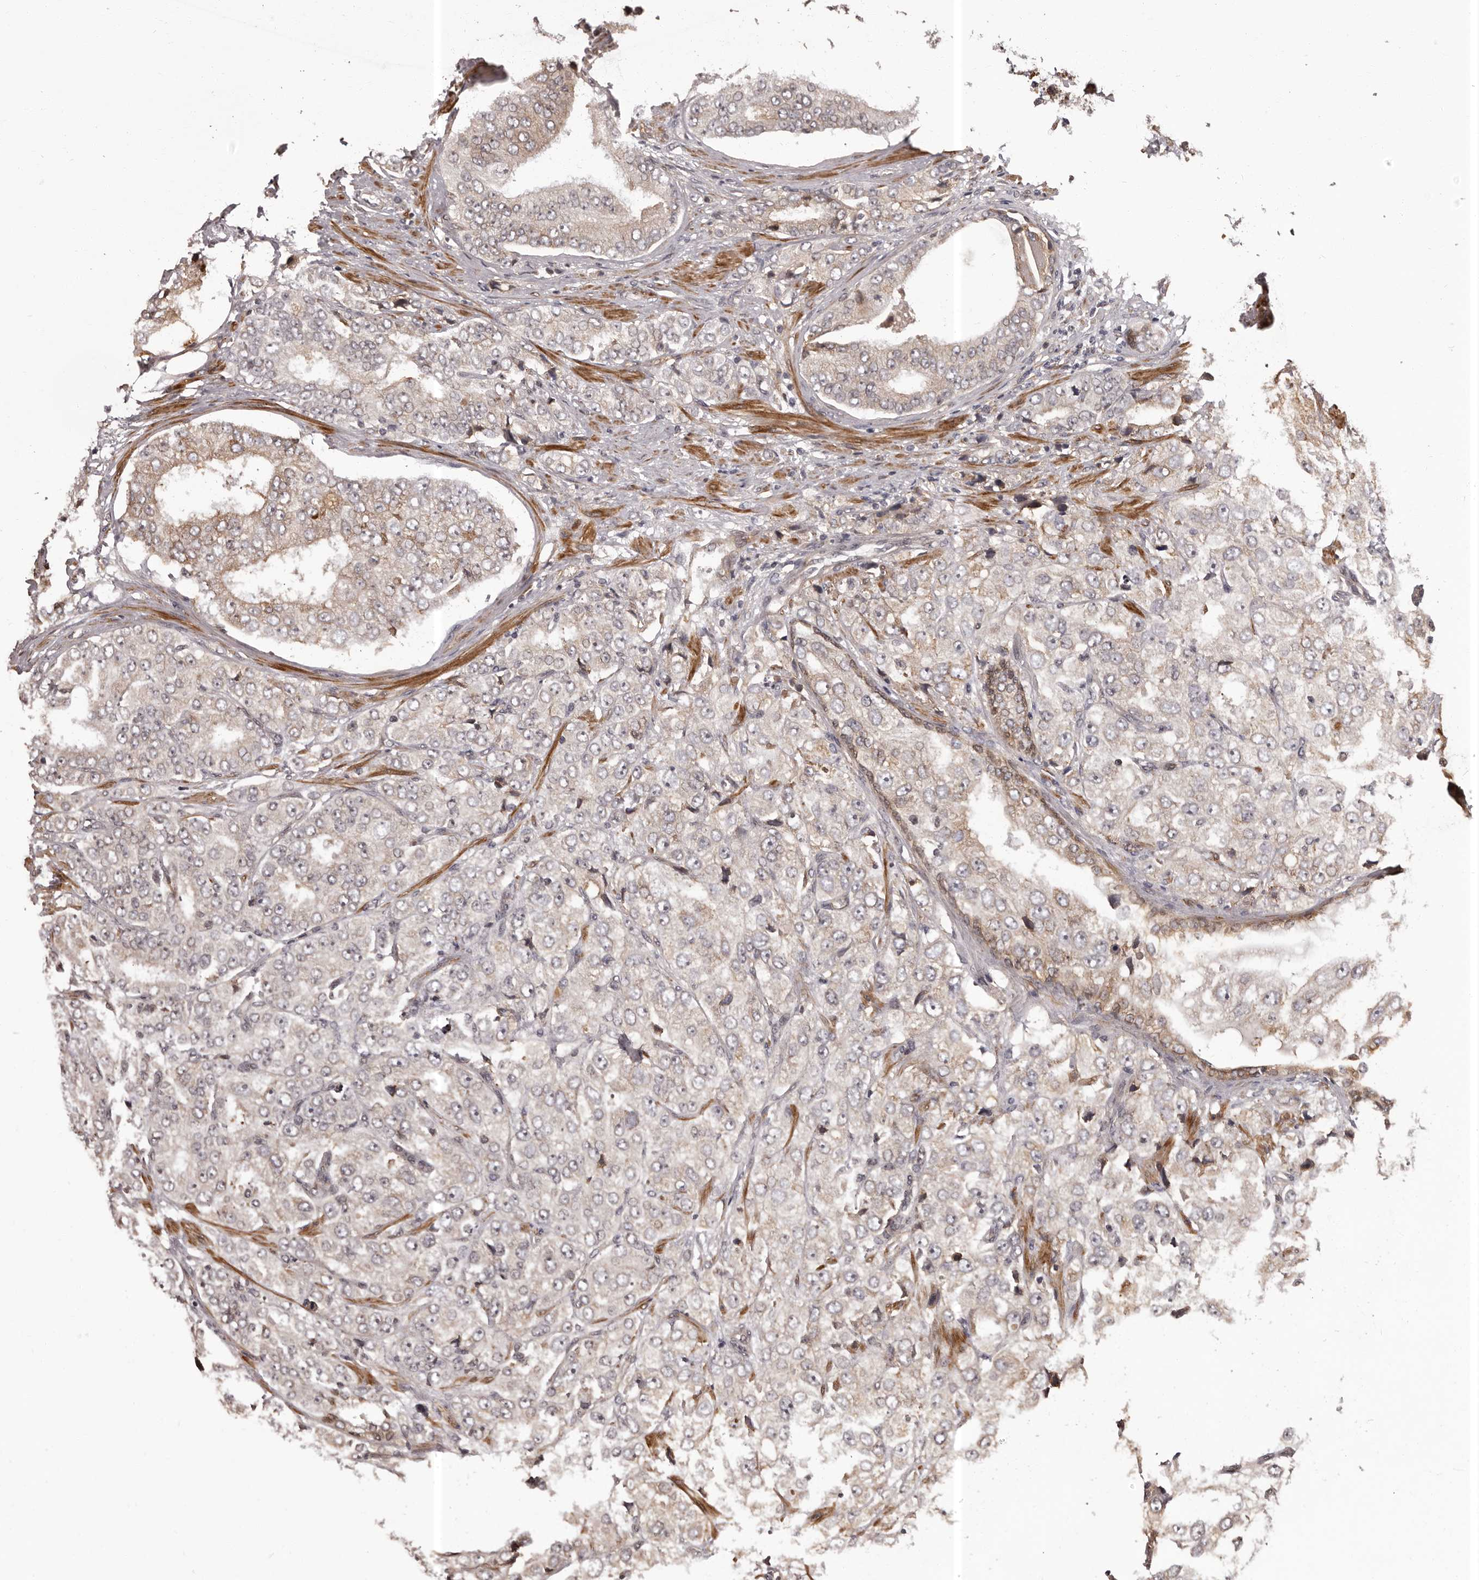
{"staining": {"intensity": "weak", "quantity": "25%-75%", "location": "cytoplasmic/membranous"}, "tissue": "prostate cancer", "cell_type": "Tumor cells", "image_type": "cancer", "snomed": [{"axis": "morphology", "description": "Adenocarcinoma, High grade"}, {"axis": "topography", "description": "Prostate"}], "caption": "Protein expression analysis of human adenocarcinoma (high-grade) (prostate) reveals weak cytoplasmic/membranous staining in about 25%-75% of tumor cells. Using DAB (3,3'-diaminobenzidine) (brown) and hematoxylin (blue) stains, captured at high magnification using brightfield microscopy.", "gene": "SLITRK6", "patient": {"sex": "male", "age": 58}}